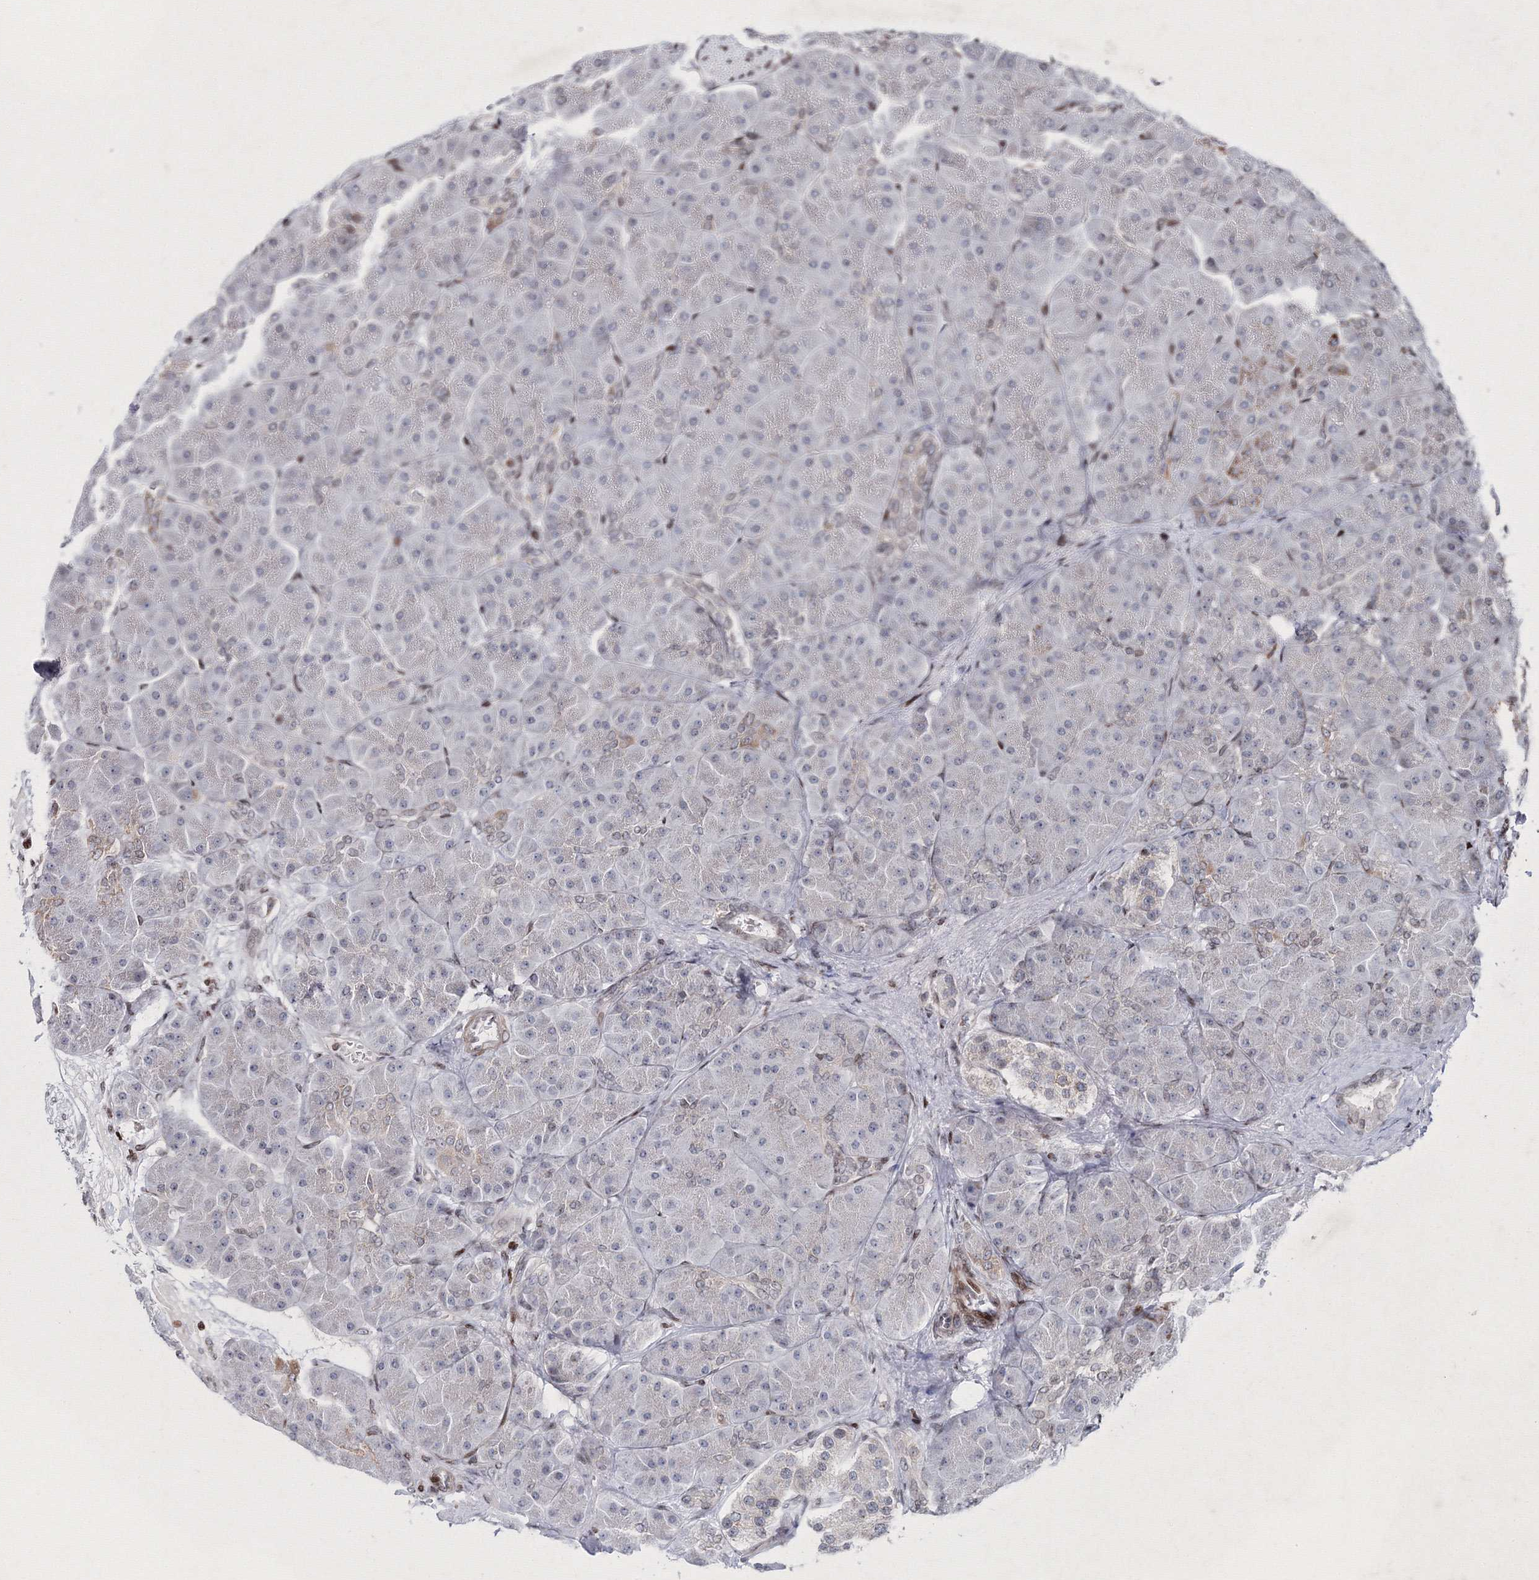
{"staining": {"intensity": "moderate", "quantity": "<25%", "location": "nuclear"}, "tissue": "pancreas", "cell_type": "Exocrine glandular cells", "image_type": "normal", "snomed": [{"axis": "morphology", "description": "Normal tissue, NOS"}, {"axis": "topography", "description": "Pancreas"}], "caption": "Immunohistochemical staining of benign pancreas exhibits moderate nuclear protein positivity in about <25% of exocrine glandular cells.", "gene": "SMIM29", "patient": {"sex": "male", "age": 66}}